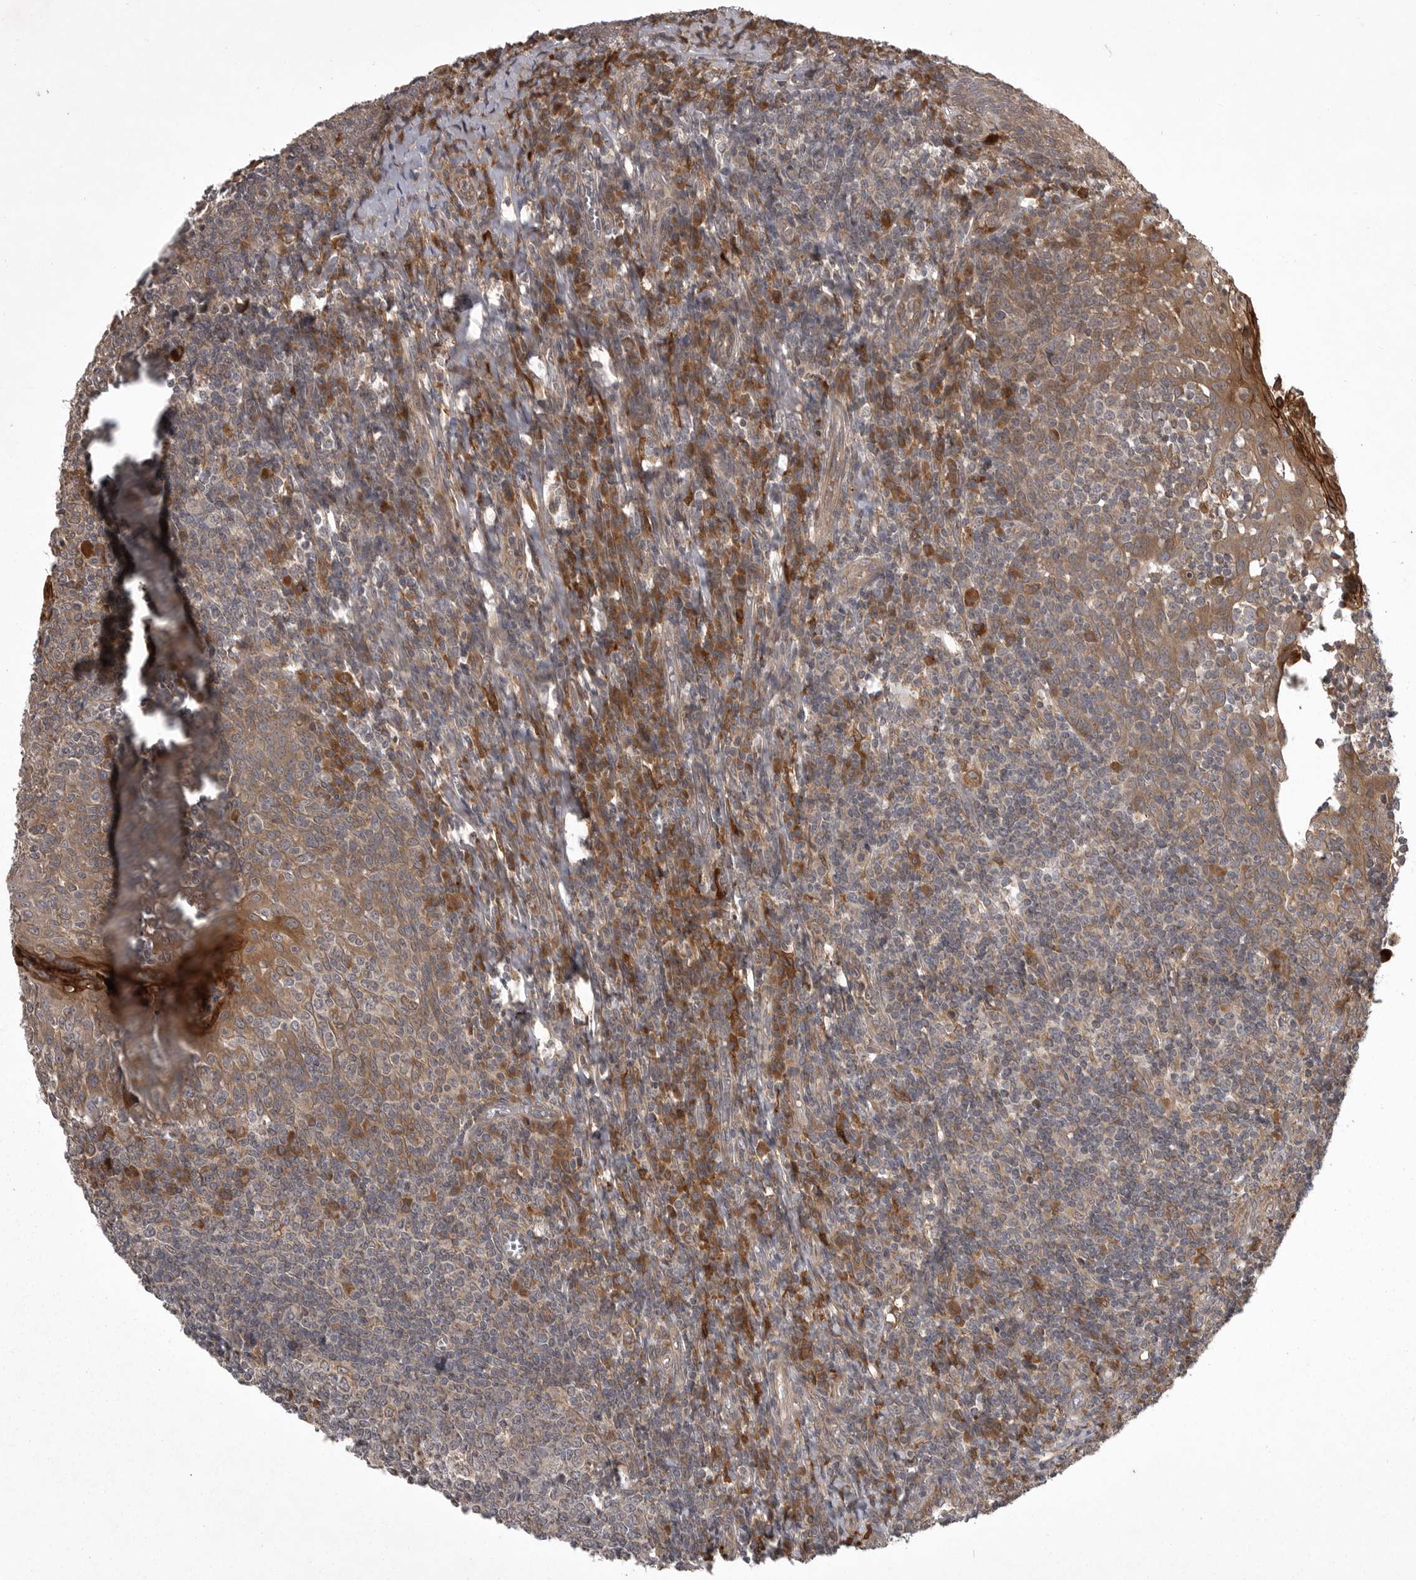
{"staining": {"intensity": "moderate", "quantity": "25%-75%", "location": "cytoplasmic/membranous"}, "tissue": "tonsil", "cell_type": "Germinal center cells", "image_type": "normal", "snomed": [{"axis": "morphology", "description": "Normal tissue, NOS"}, {"axis": "topography", "description": "Tonsil"}], "caption": "Immunohistochemistry (DAB) staining of normal tonsil exhibits moderate cytoplasmic/membranous protein staining in approximately 25%-75% of germinal center cells.", "gene": "GPR31", "patient": {"sex": "female", "age": 19}}